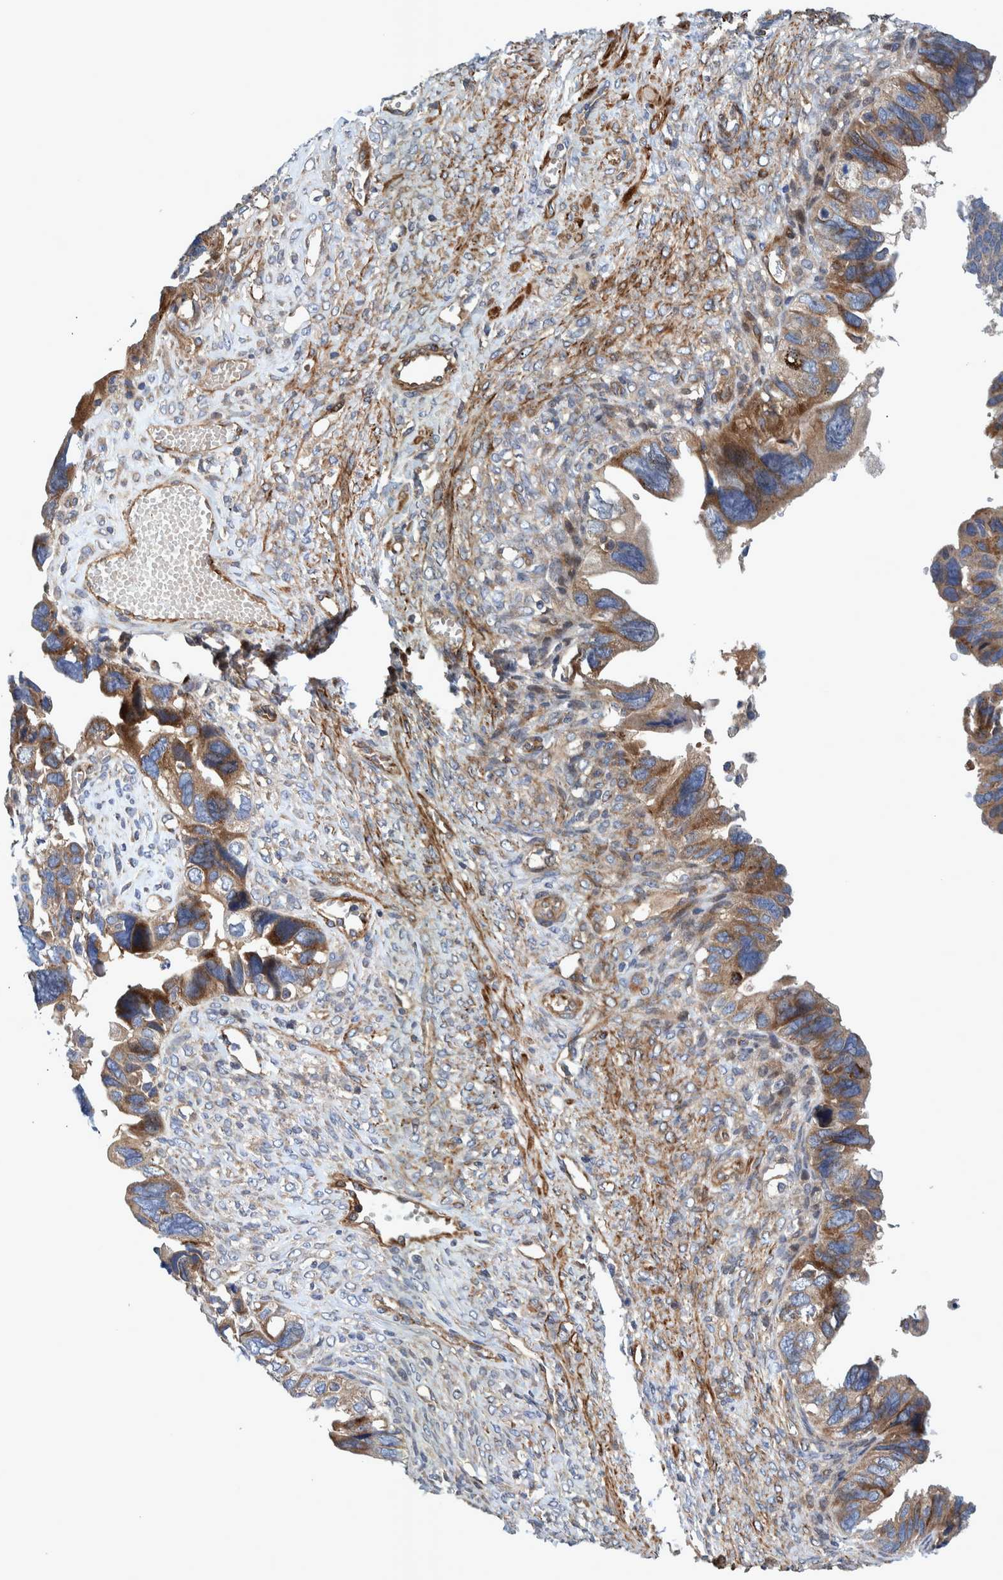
{"staining": {"intensity": "moderate", "quantity": ">75%", "location": "cytoplasmic/membranous"}, "tissue": "ovarian cancer", "cell_type": "Tumor cells", "image_type": "cancer", "snomed": [{"axis": "morphology", "description": "Cystadenocarcinoma, serous, NOS"}, {"axis": "topography", "description": "Ovary"}], "caption": "IHC staining of serous cystadenocarcinoma (ovarian), which displays medium levels of moderate cytoplasmic/membranous staining in approximately >75% of tumor cells indicating moderate cytoplasmic/membranous protein expression. The staining was performed using DAB (brown) for protein detection and nuclei were counterstained in hematoxylin (blue).", "gene": "GRPEL2", "patient": {"sex": "female", "age": 79}}